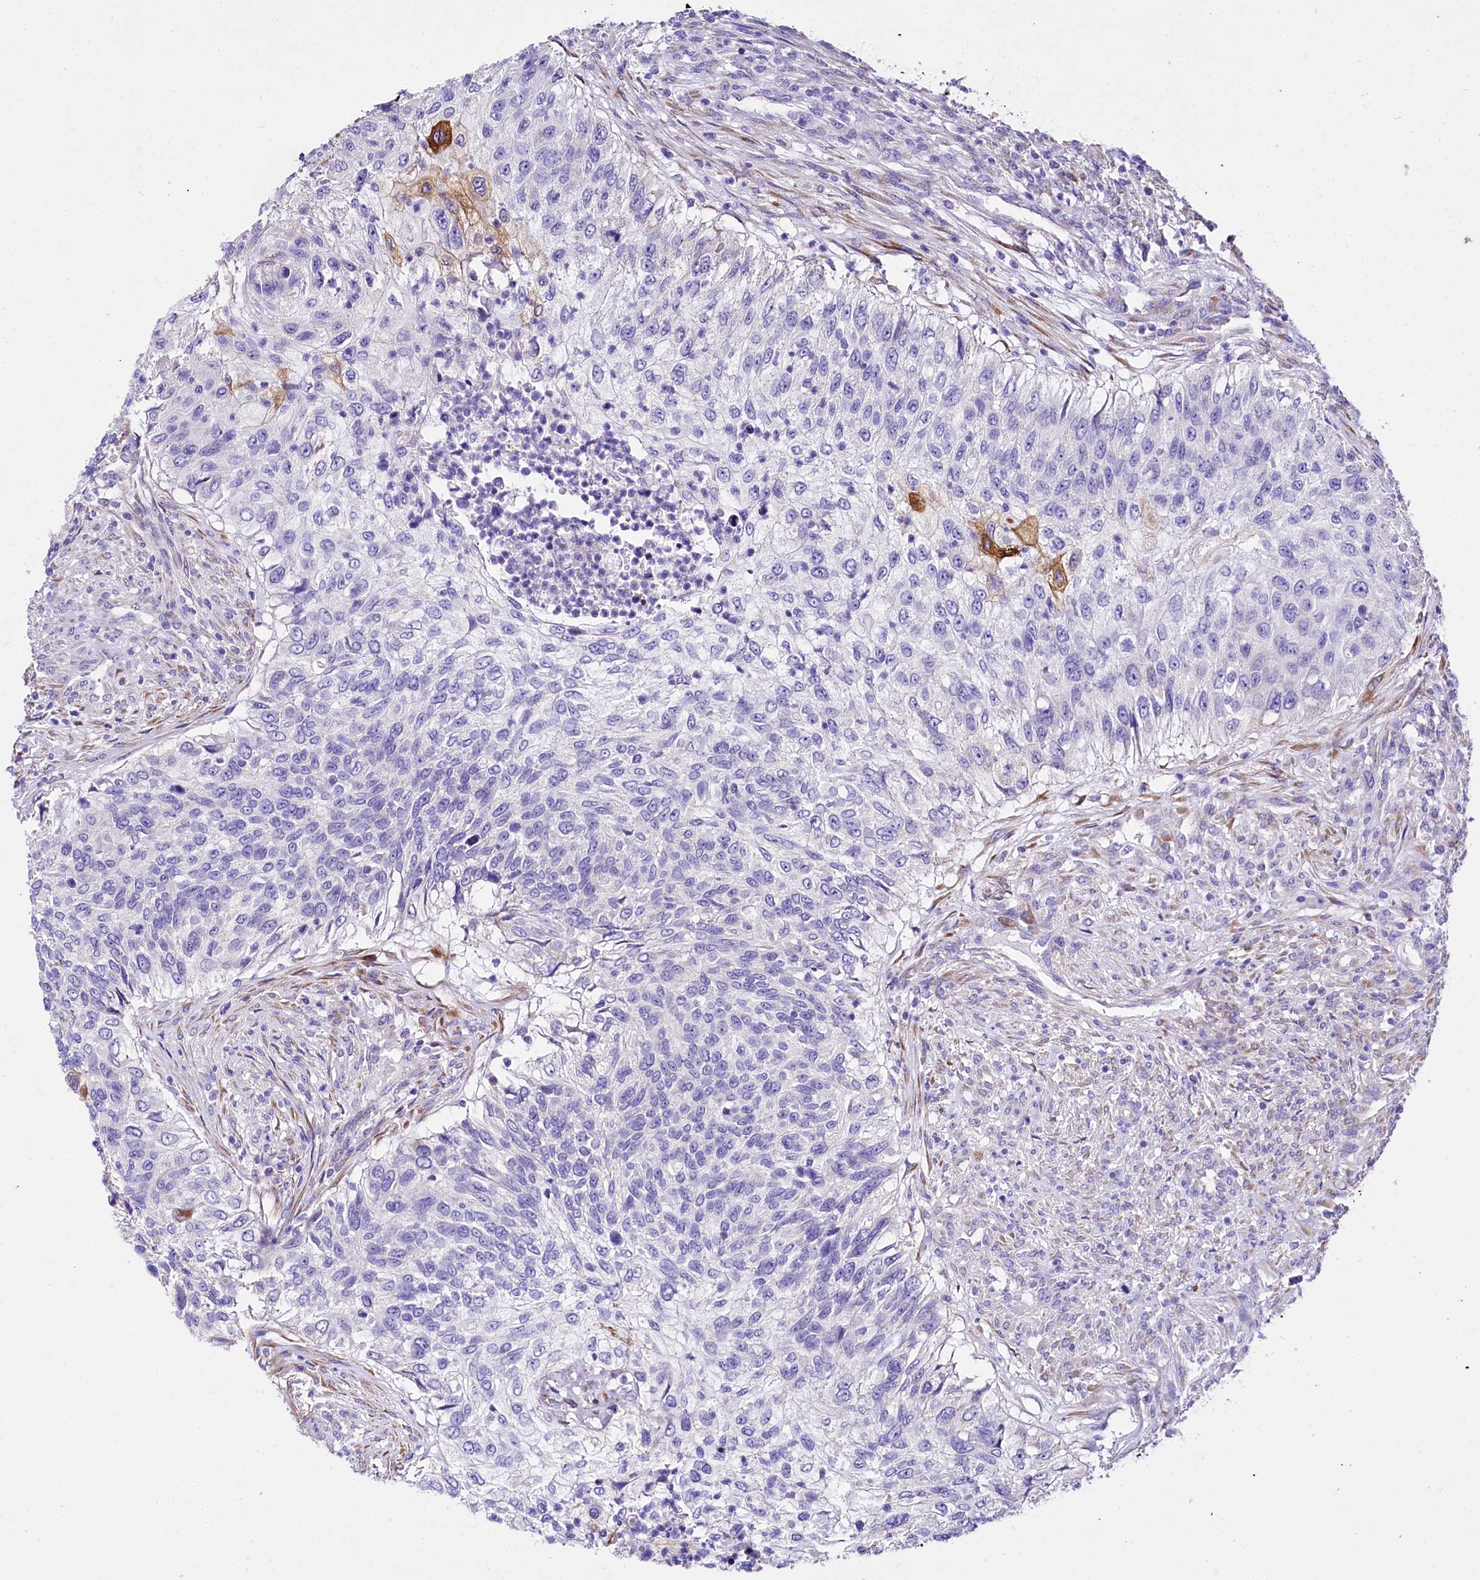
{"staining": {"intensity": "negative", "quantity": "none", "location": "none"}, "tissue": "urothelial cancer", "cell_type": "Tumor cells", "image_type": "cancer", "snomed": [{"axis": "morphology", "description": "Urothelial carcinoma, High grade"}, {"axis": "topography", "description": "Urinary bladder"}], "caption": "Photomicrograph shows no significant protein positivity in tumor cells of urothelial carcinoma (high-grade).", "gene": "A2ML1", "patient": {"sex": "female", "age": 60}}